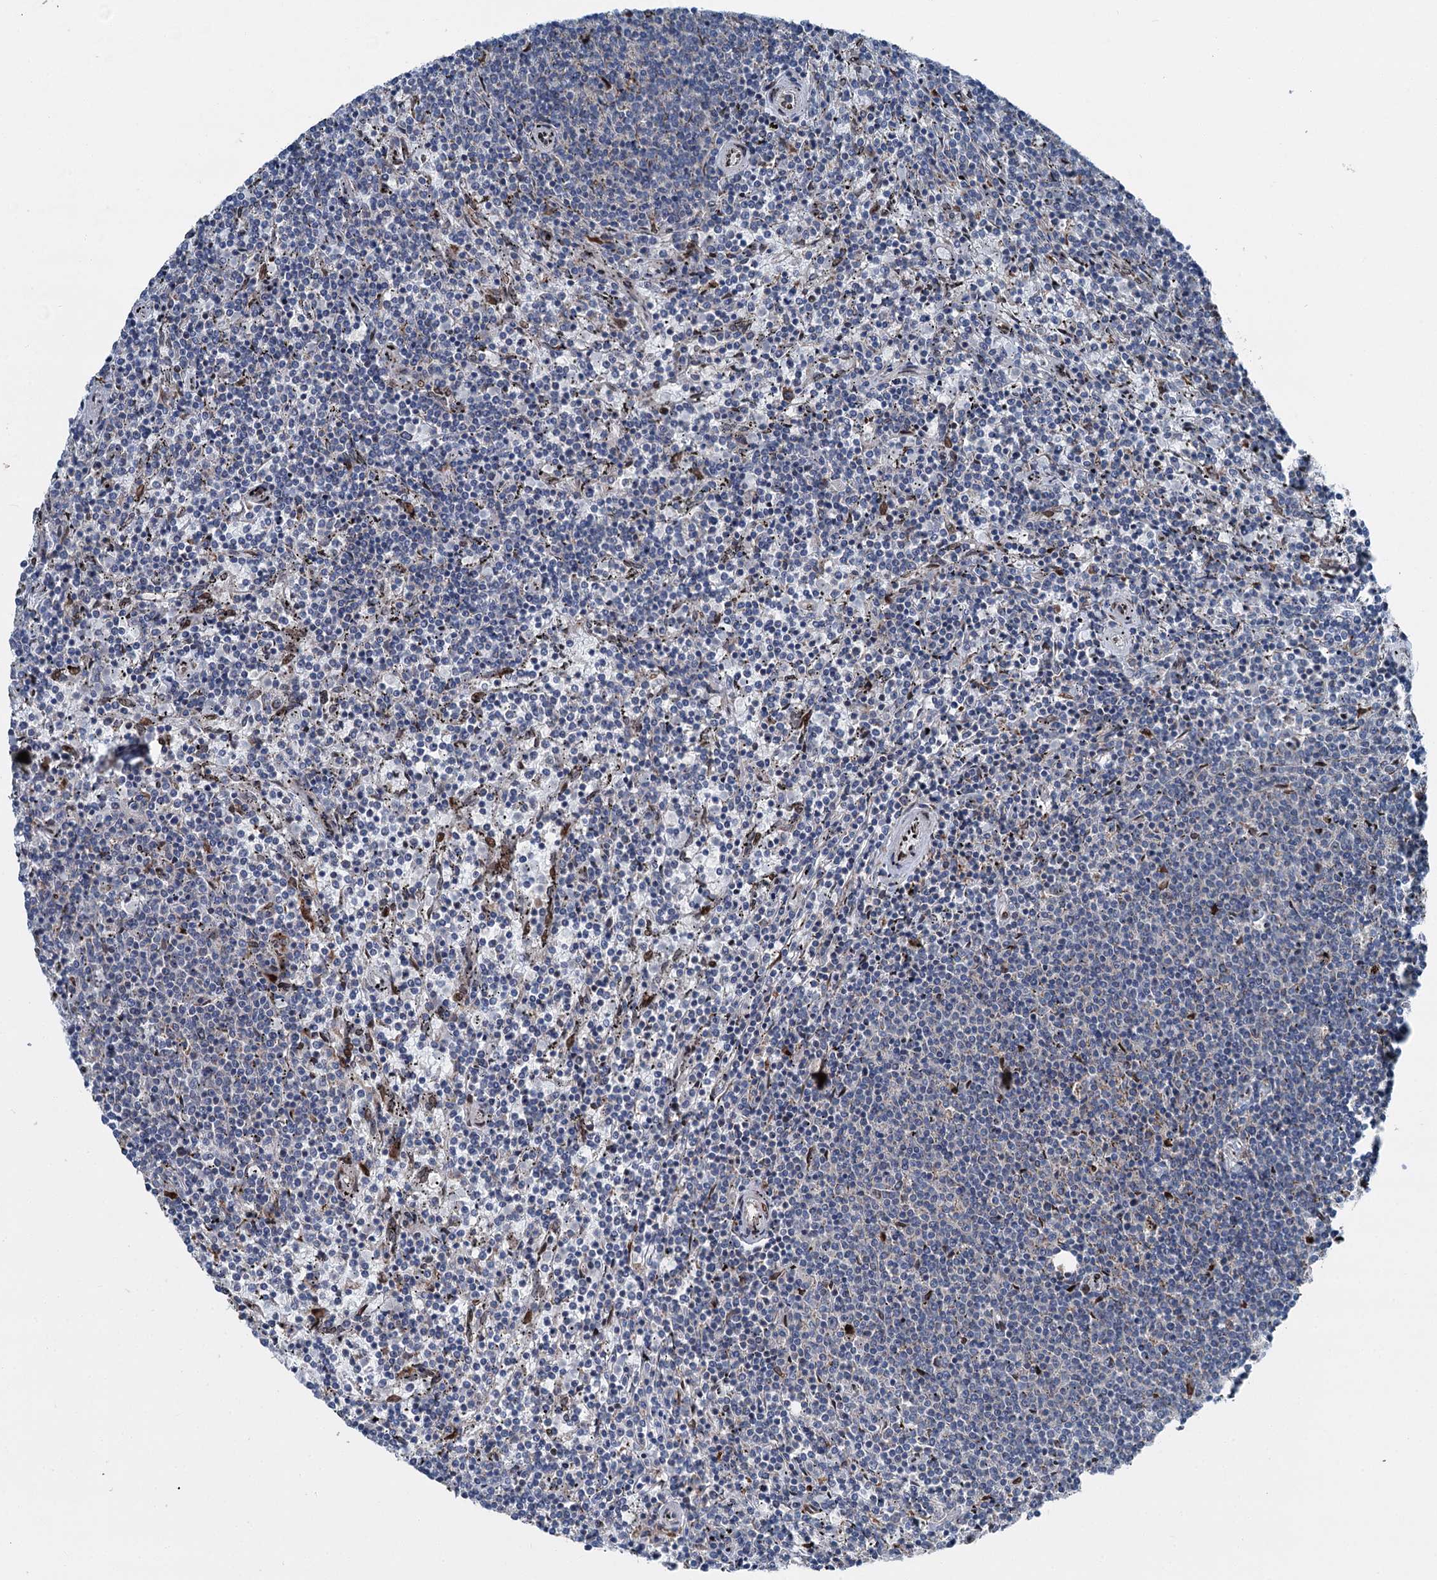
{"staining": {"intensity": "negative", "quantity": "none", "location": "none"}, "tissue": "lymphoma", "cell_type": "Tumor cells", "image_type": "cancer", "snomed": [{"axis": "morphology", "description": "Malignant lymphoma, non-Hodgkin's type, Low grade"}, {"axis": "topography", "description": "Spleen"}], "caption": "High magnification brightfield microscopy of low-grade malignant lymphoma, non-Hodgkin's type stained with DAB (brown) and counterstained with hematoxylin (blue): tumor cells show no significant positivity. (DAB IHC visualized using brightfield microscopy, high magnification).", "gene": "MRPL14", "patient": {"sex": "female", "age": 50}}